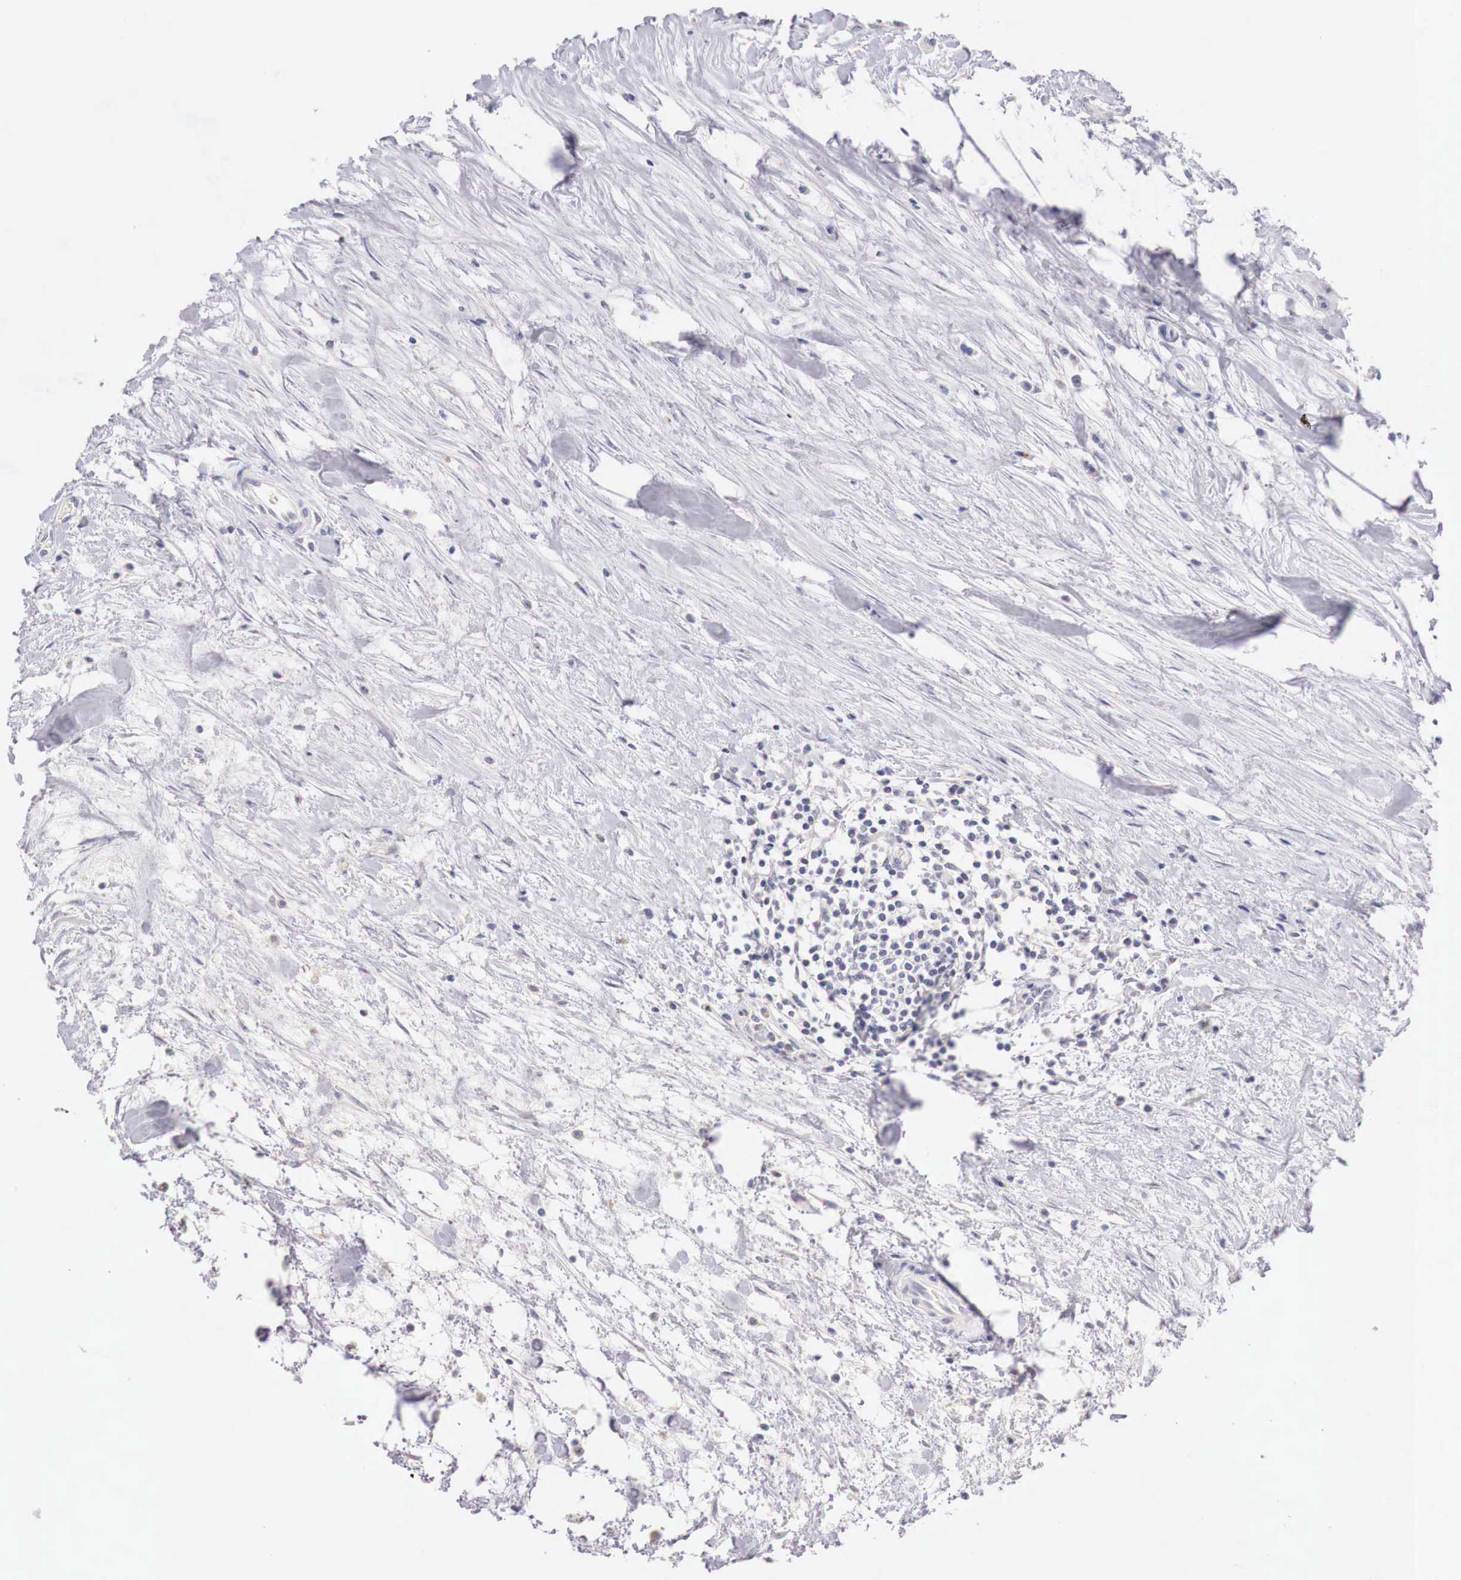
{"staining": {"intensity": "weak", "quantity": "<25%", "location": "cytoplasmic/membranous"}, "tissue": "colorectal cancer", "cell_type": "Tumor cells", "image_type": "cancer", "snomed": [{"axis": "morphology", "description": "Adenocarcinoma, NOS"}, {"axis": "topography", "description": "Rectum"}], "caption": "DAB (3,3'-diaminobenzidine) immunohistochemical staining of human colorectal cancer (adenocarcinoma) demonstrates no significant positivity in tumor cells.", "gene": "ITIH6", "patient": {"sex": "female", "age": 57}}